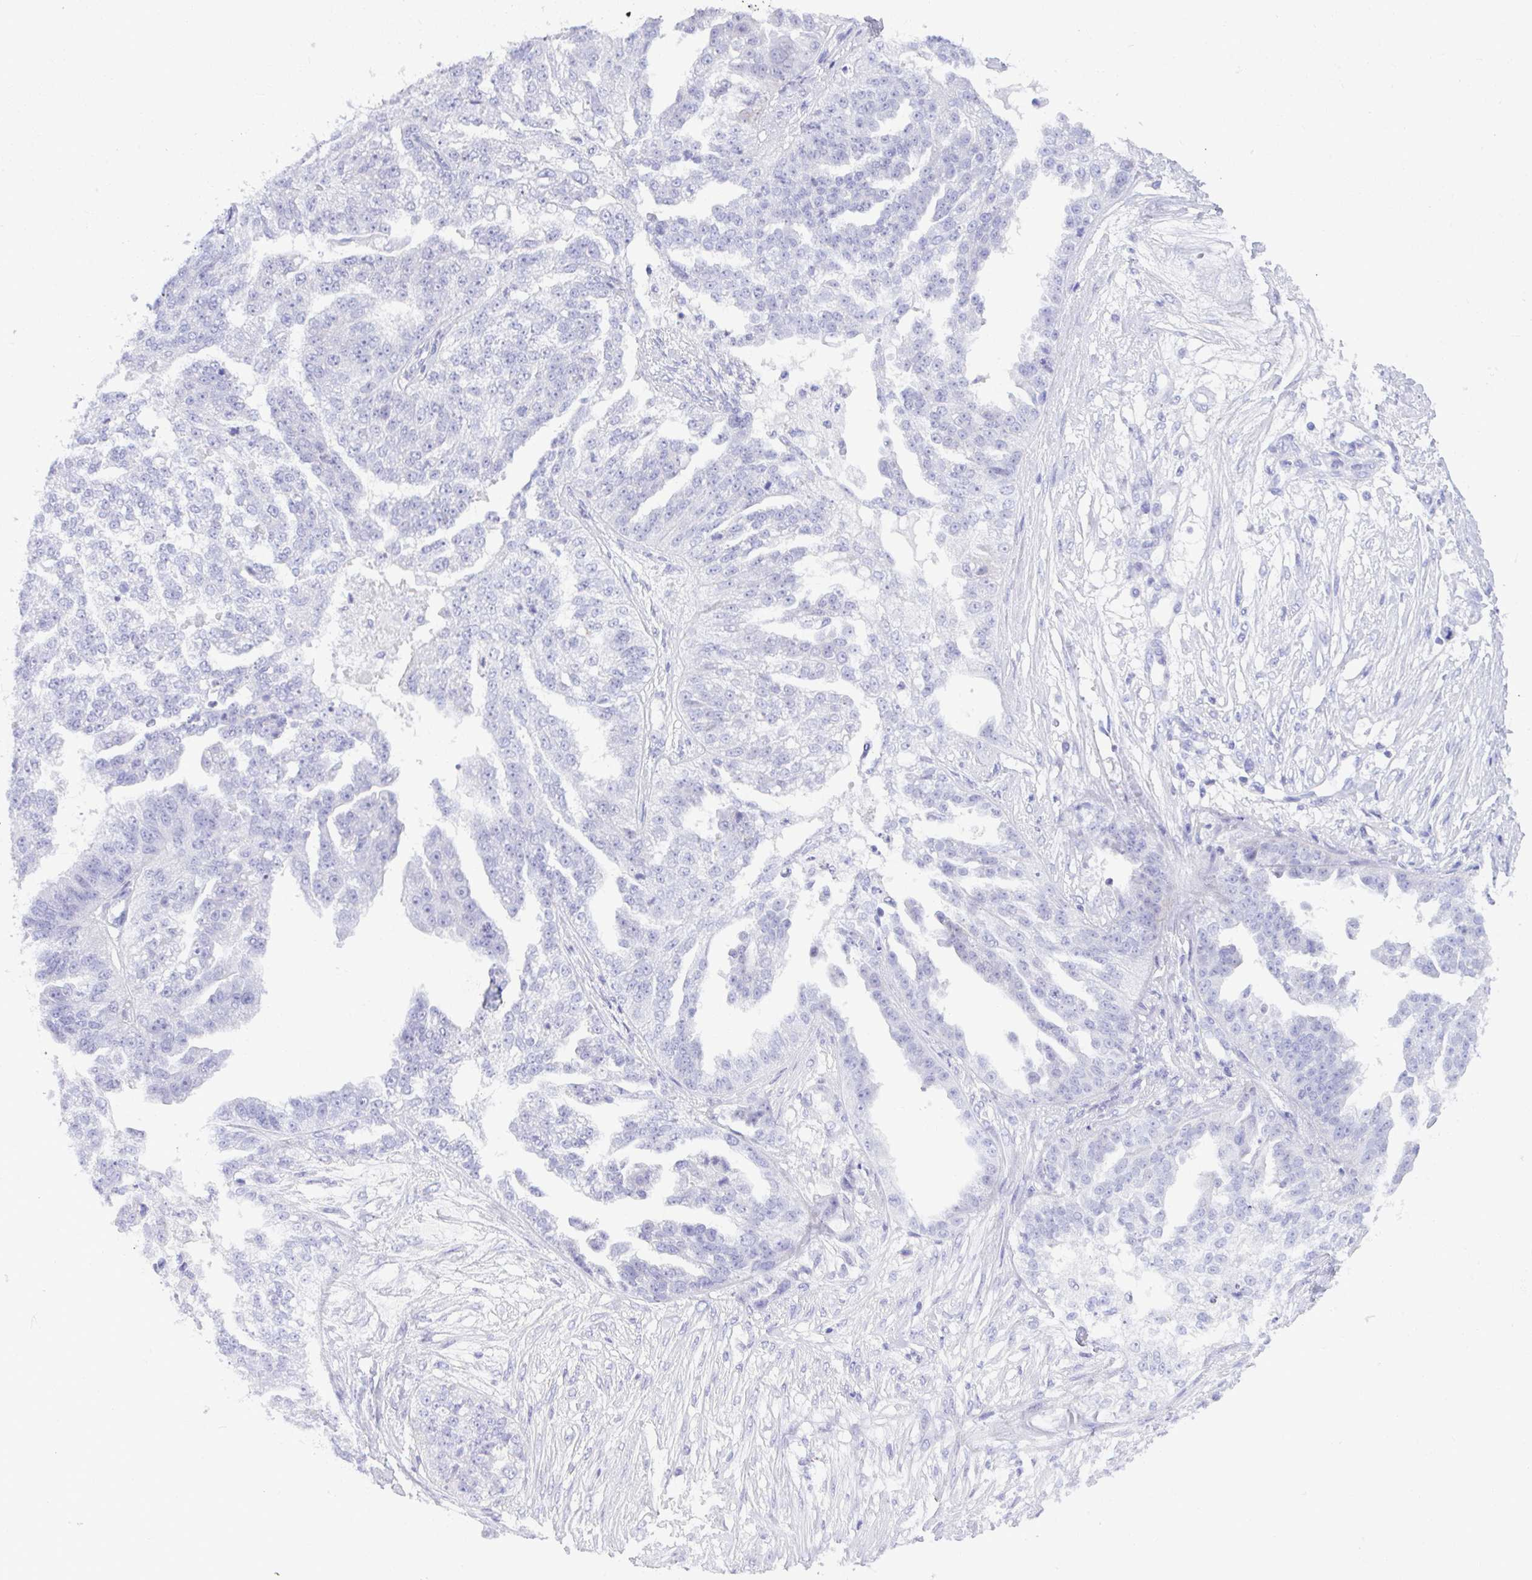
{"staining": {"intensity": "negative", "quantity": "none", "location": "none"}, "tissue": "ovarian cancer", "cell_type": "Tumor cells", "image_type": "cancer", "snomed": [{"axis": "morphology", "description": "Cystadenocarcinoma, serous, NOS"}, {"axis": "topography", "description": "Ovary"}], "caption": "This is an IHC photomicrograph of ovarian serous cystadenocarcinoma. There is no expression in tumor cells.", "gene": "SEL1L2", "patient": {"sex": "female", "age": 58}}